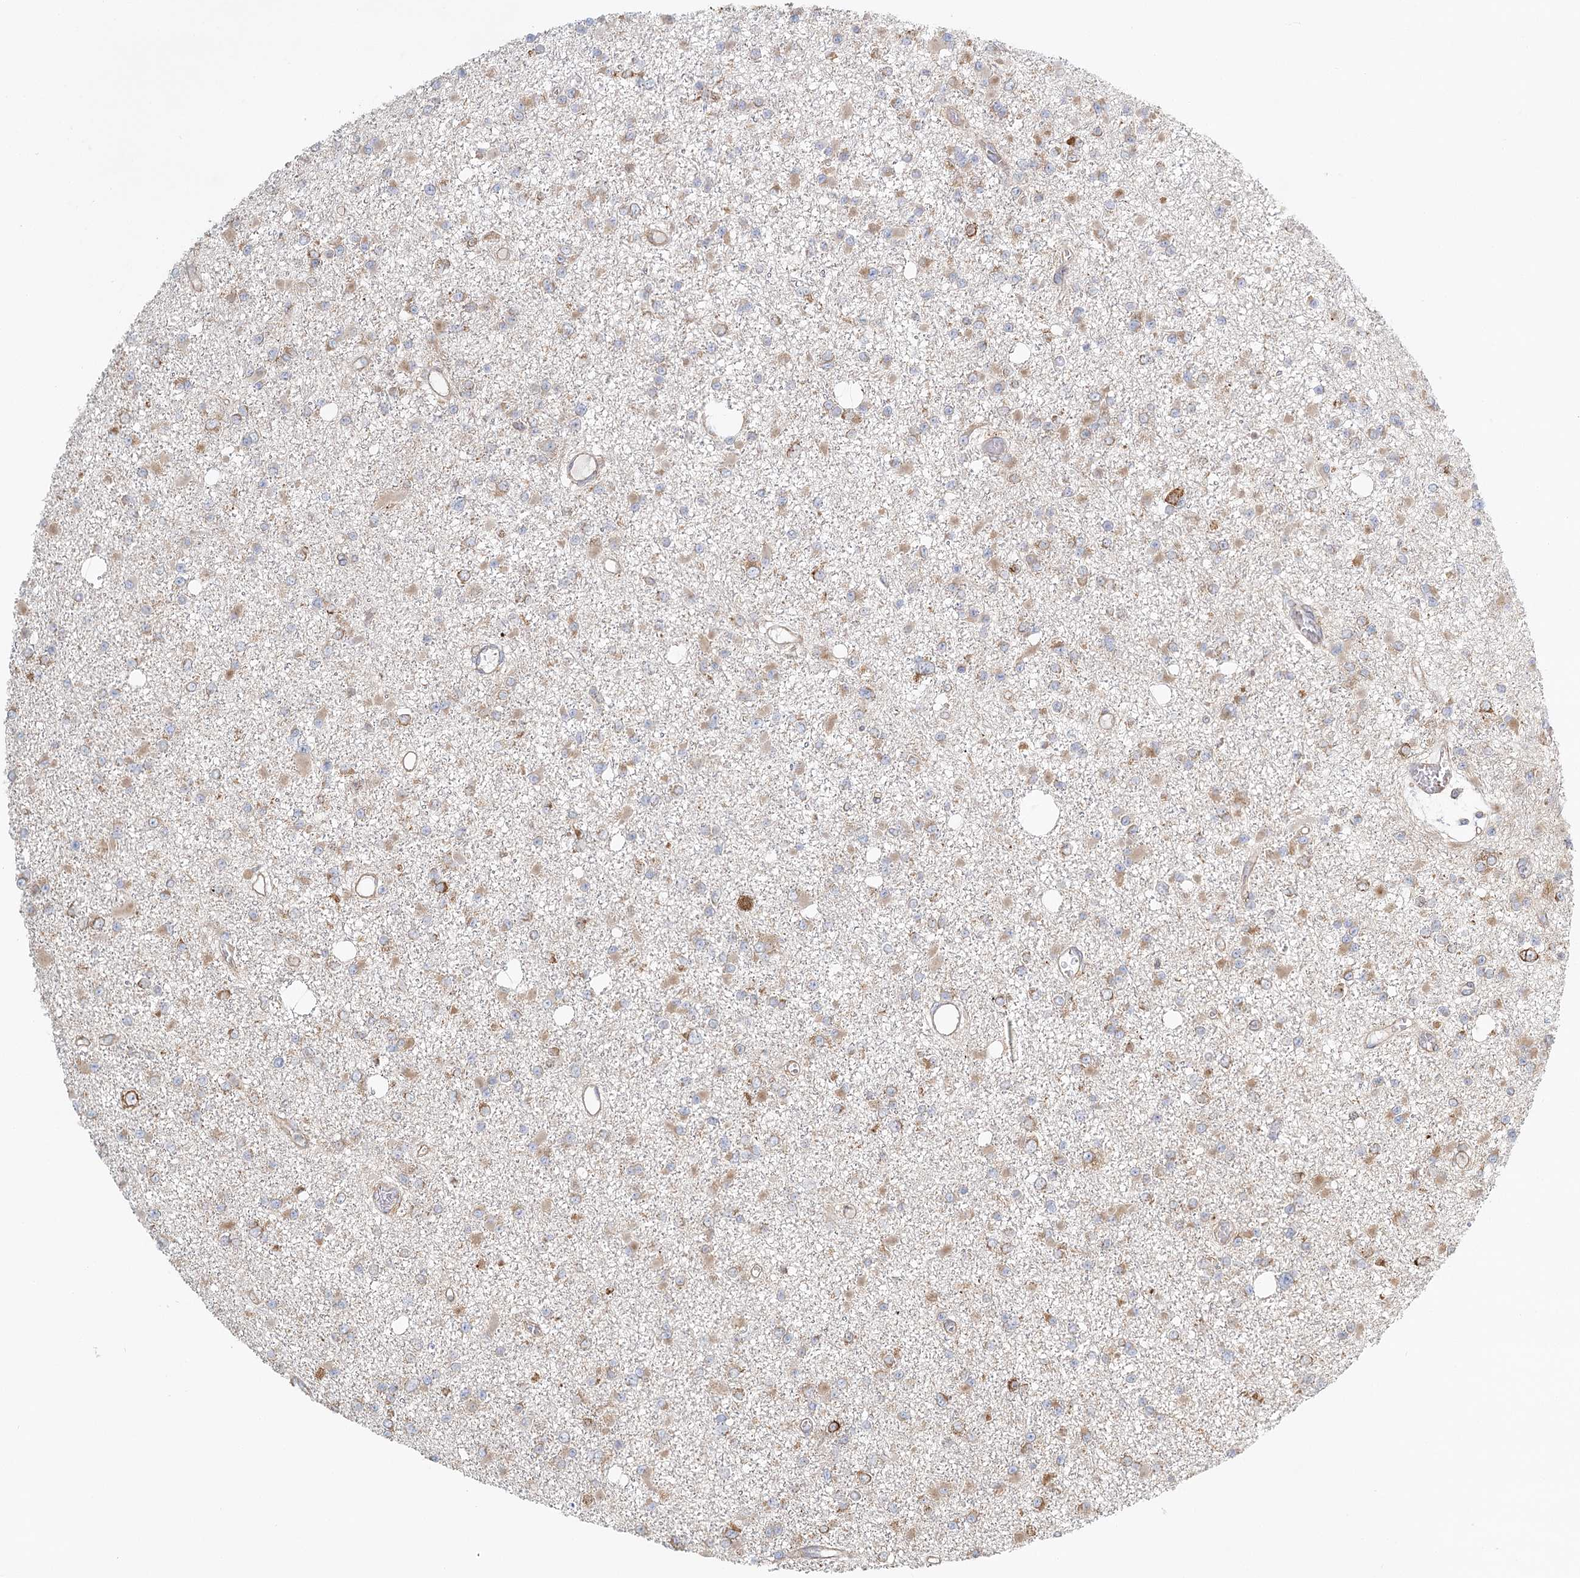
{"staining": {"intensity": "weak", "quantity": "25%-75%", "location": "cytoplasmic/membranous"}, "tissue": "glioma", "cell_type": "Tumor cells", "image_type": "cancer", "snomed": [{"axis": "morphology", "description": "Glioma, malignant, Low grade"}, {"axis": "topography", "description": "Brain"}], "caption": "The image reveals staining of malignant low-grade glioma, revealing weak cytoplasmic/membranous protein staining (brown color) within tumor cells. The staining is performed using DAB brown chromogen to label protein expression. The nuclei are counter-stained blue using hematoxylin.", "gene": "TAS1R1", "patient": {"sex": "female", "age": 22}}